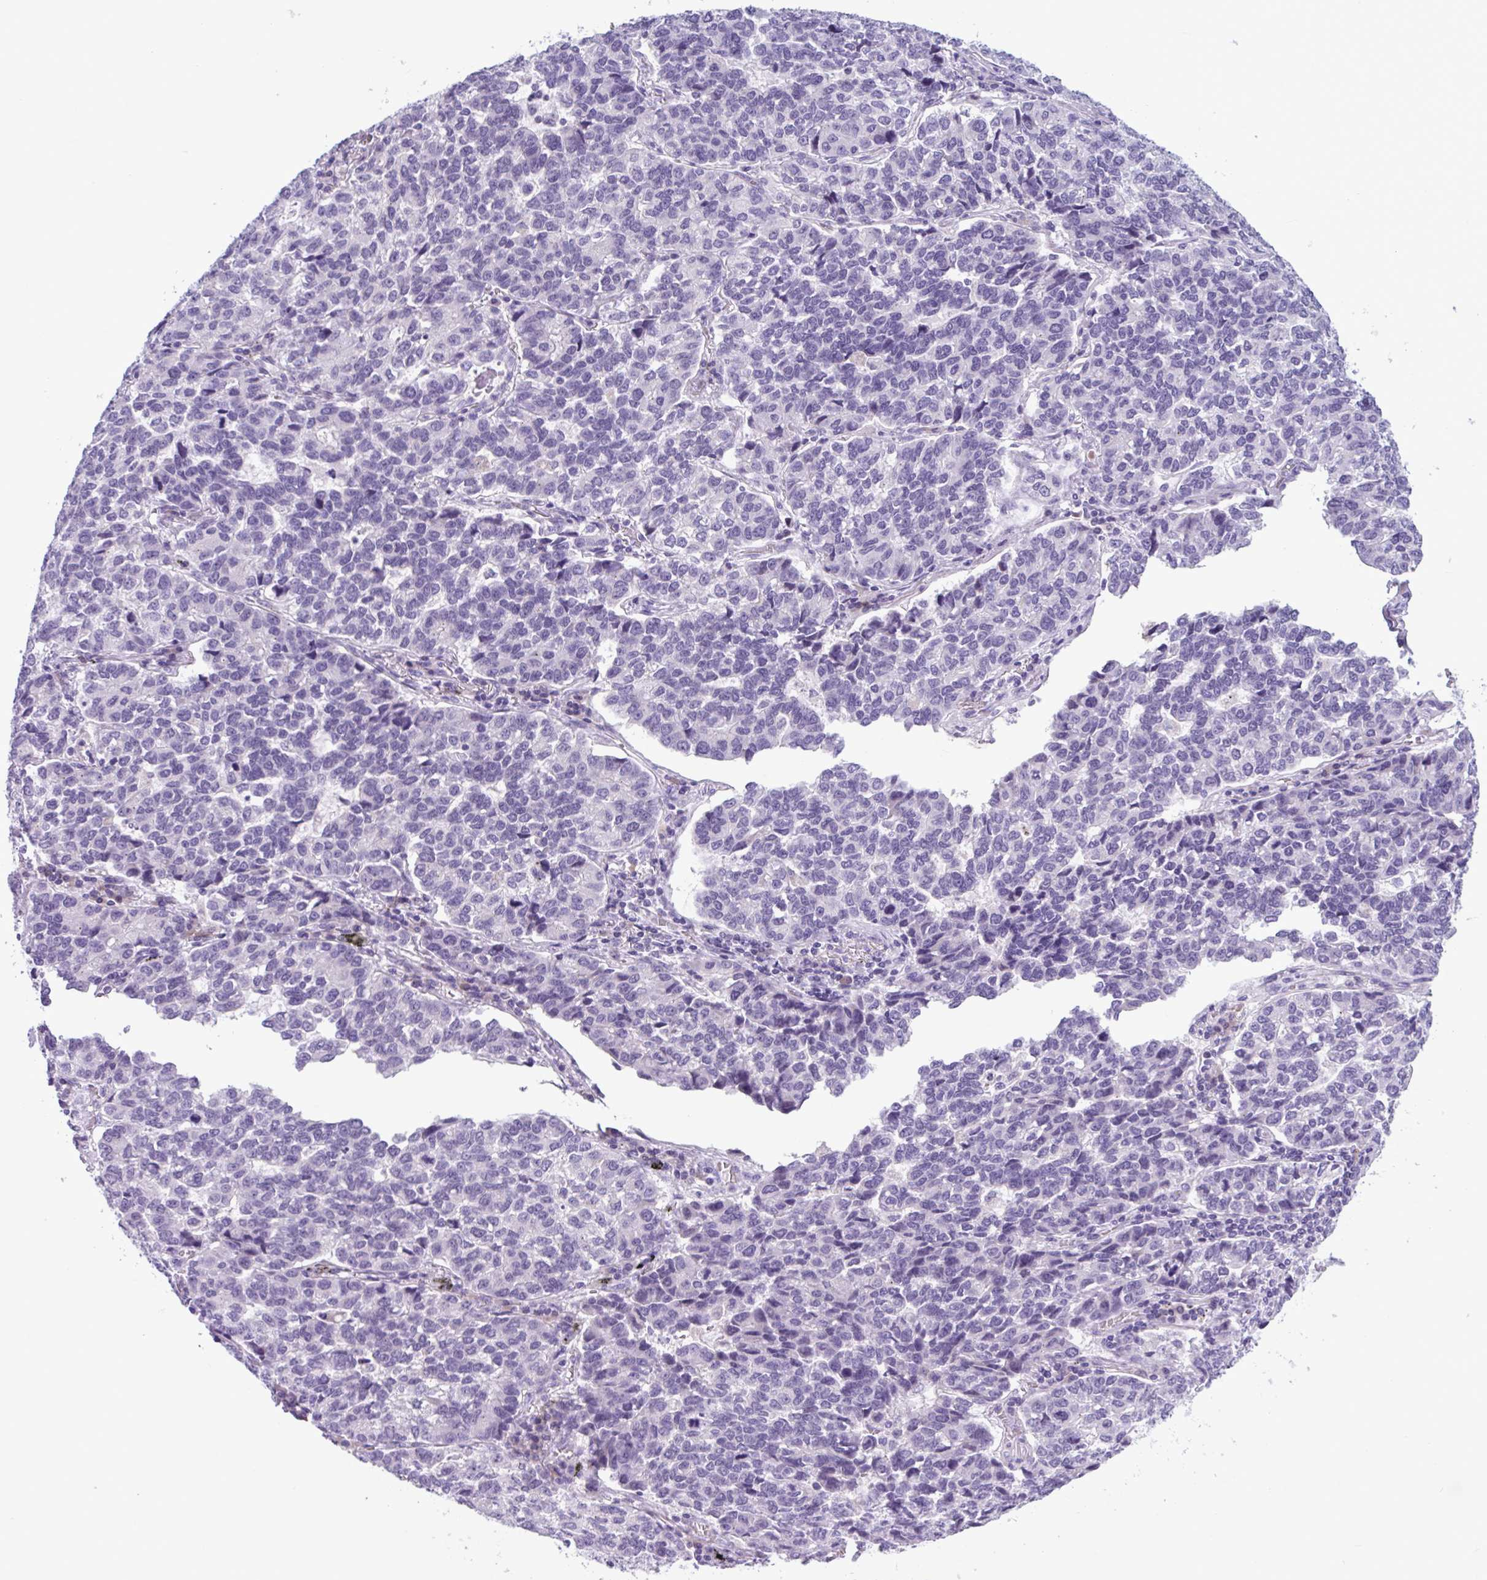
{"staining": {"intensity": "negative", "quantity": "none", "location": "none"}, "tissue": "lung cancer", "cell_type": "Tumor cells", "image_type": "cancer", "snomed": [{"axis": "morphology", "description": "Adenocarcinoma, NOS"}, {"axis": "topography", "description": "Lymph node"}, {"axis": "topography", "description": "Lung"}], "caption": "The histopathology image shows no staining of tumor cells in lung cancer.", "gene": "WNT9B", "patient": {"sex": "male", "age": 66}}